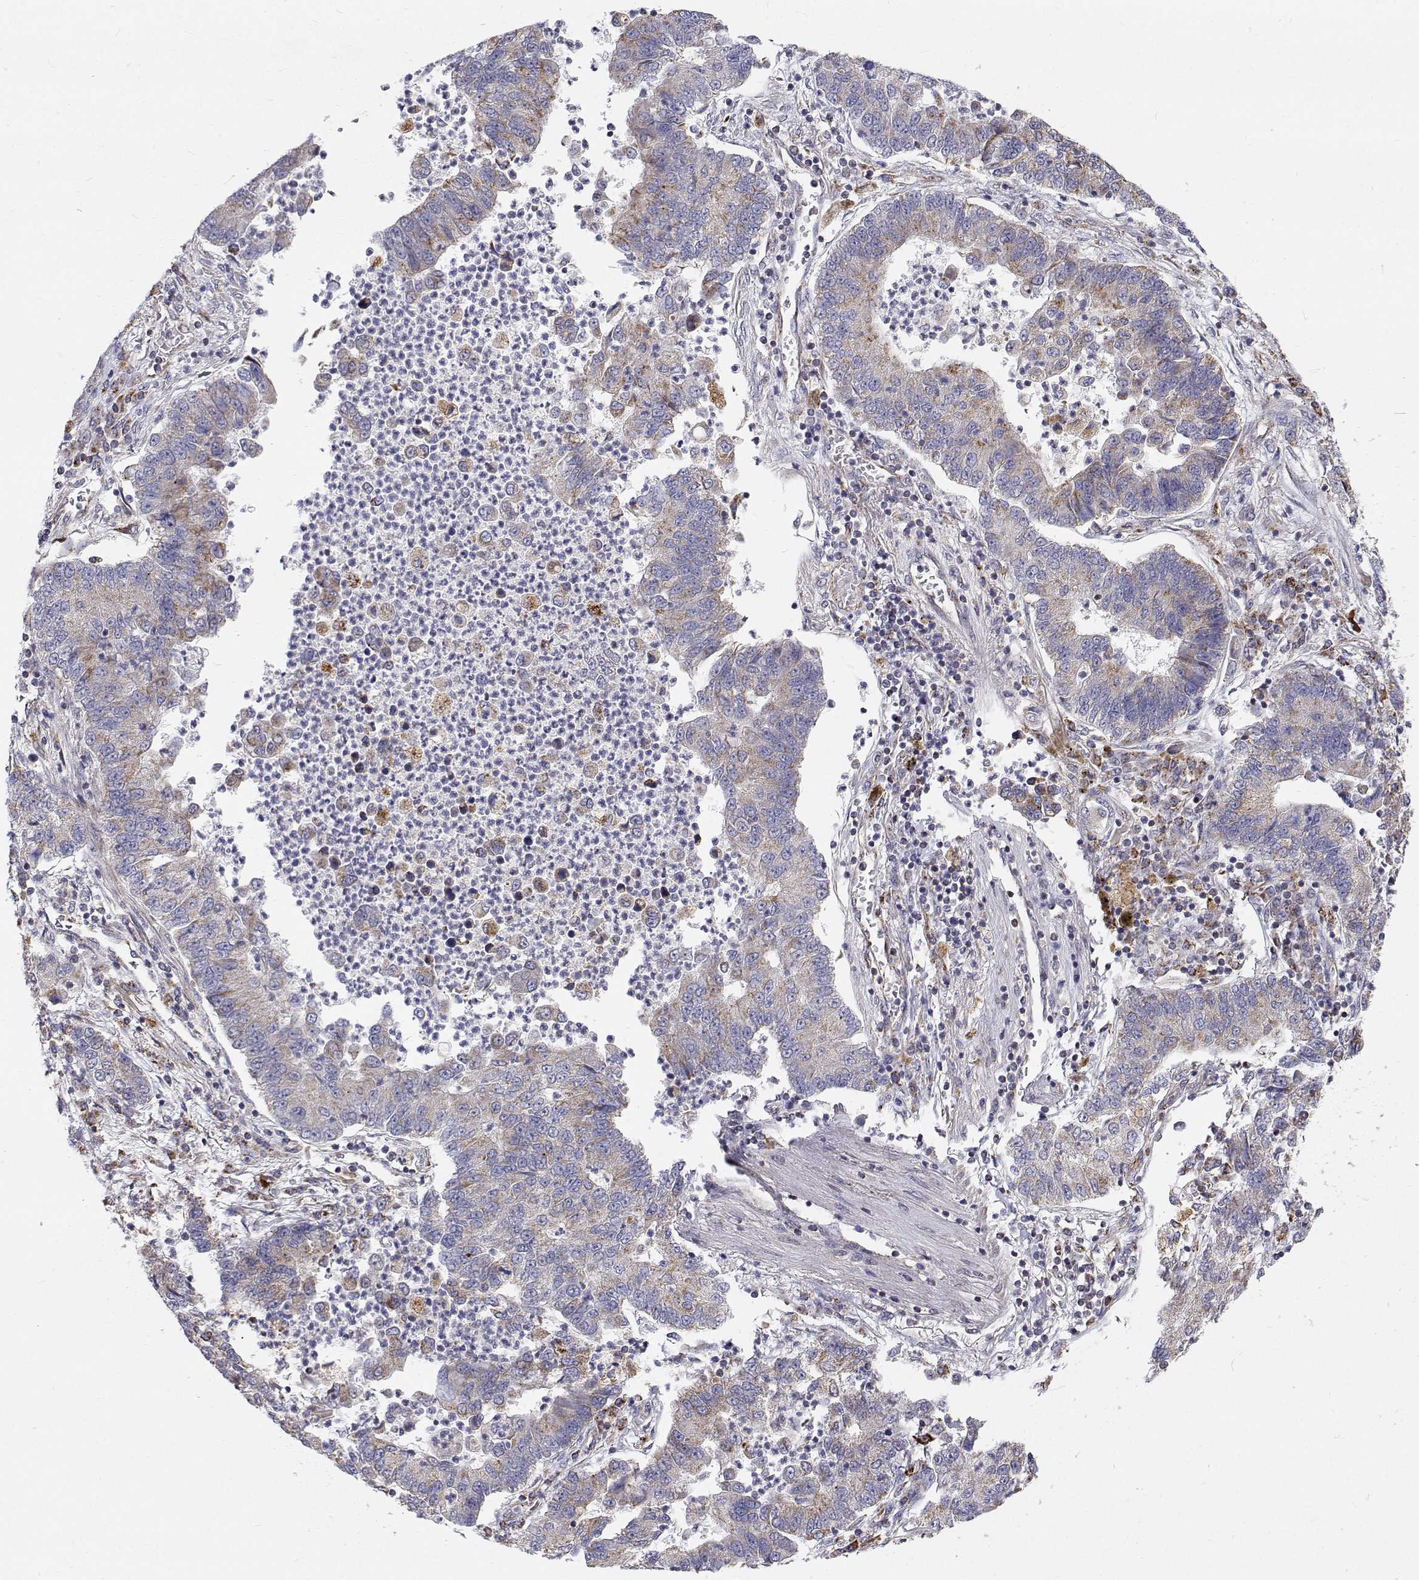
{"staining": {"intensity": "weak", "quantity": "<25%", "location": "cytoplasmic/membranous"}, "tissue": "lung cancer", "cell_type": "Tumor cells", "image_type": "cancer", "snomed": [{"axis": "morphology", "description": "Adenocarcinoma, NOS"}, {"axis": "topography", "description": "Lung"}], "caption": "Immunohistochemical staining of lung cancer (adenocarcinoma) demonstrates no significant staining in tumor cells.", "gene": "SPICE1", "patient": {"sex": "female", "age": 57}}